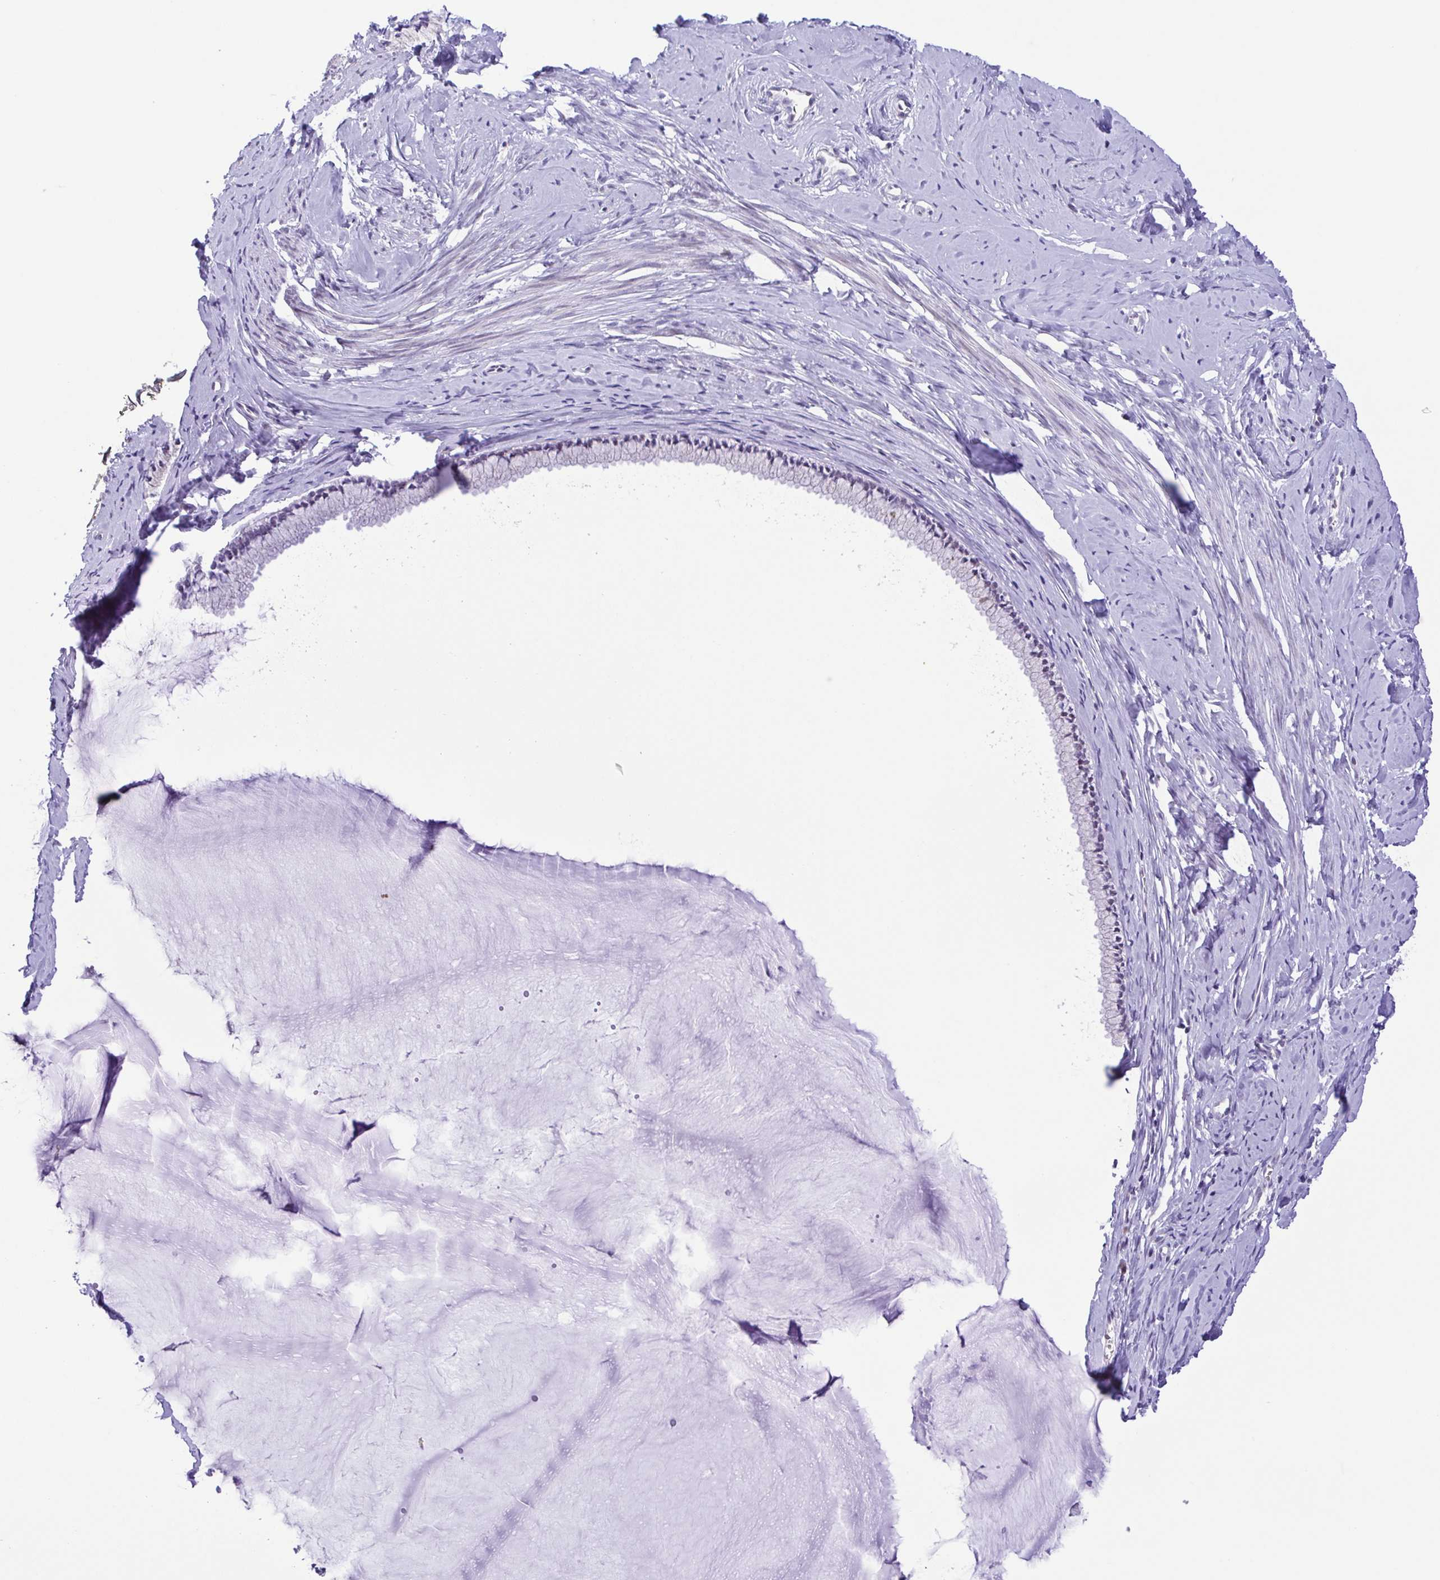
{"staining": {"intensity": "negative", "quantity": "none", "location": "none"}, "tissue": "cervix", "cell_type": "Glandular cells", "image_type": "normal", "snomed": [{"axis": "morphology", "description": "Normal tissue, NOS"}, {"axis": "topography", "description": "Cervix"}], "caption": "Immunohistochemical staining of normal cervix reveals no significant staining in glandular cells.", "gene": "ENSG00000286022", "patient": {"sex": "female", "age": 40}}